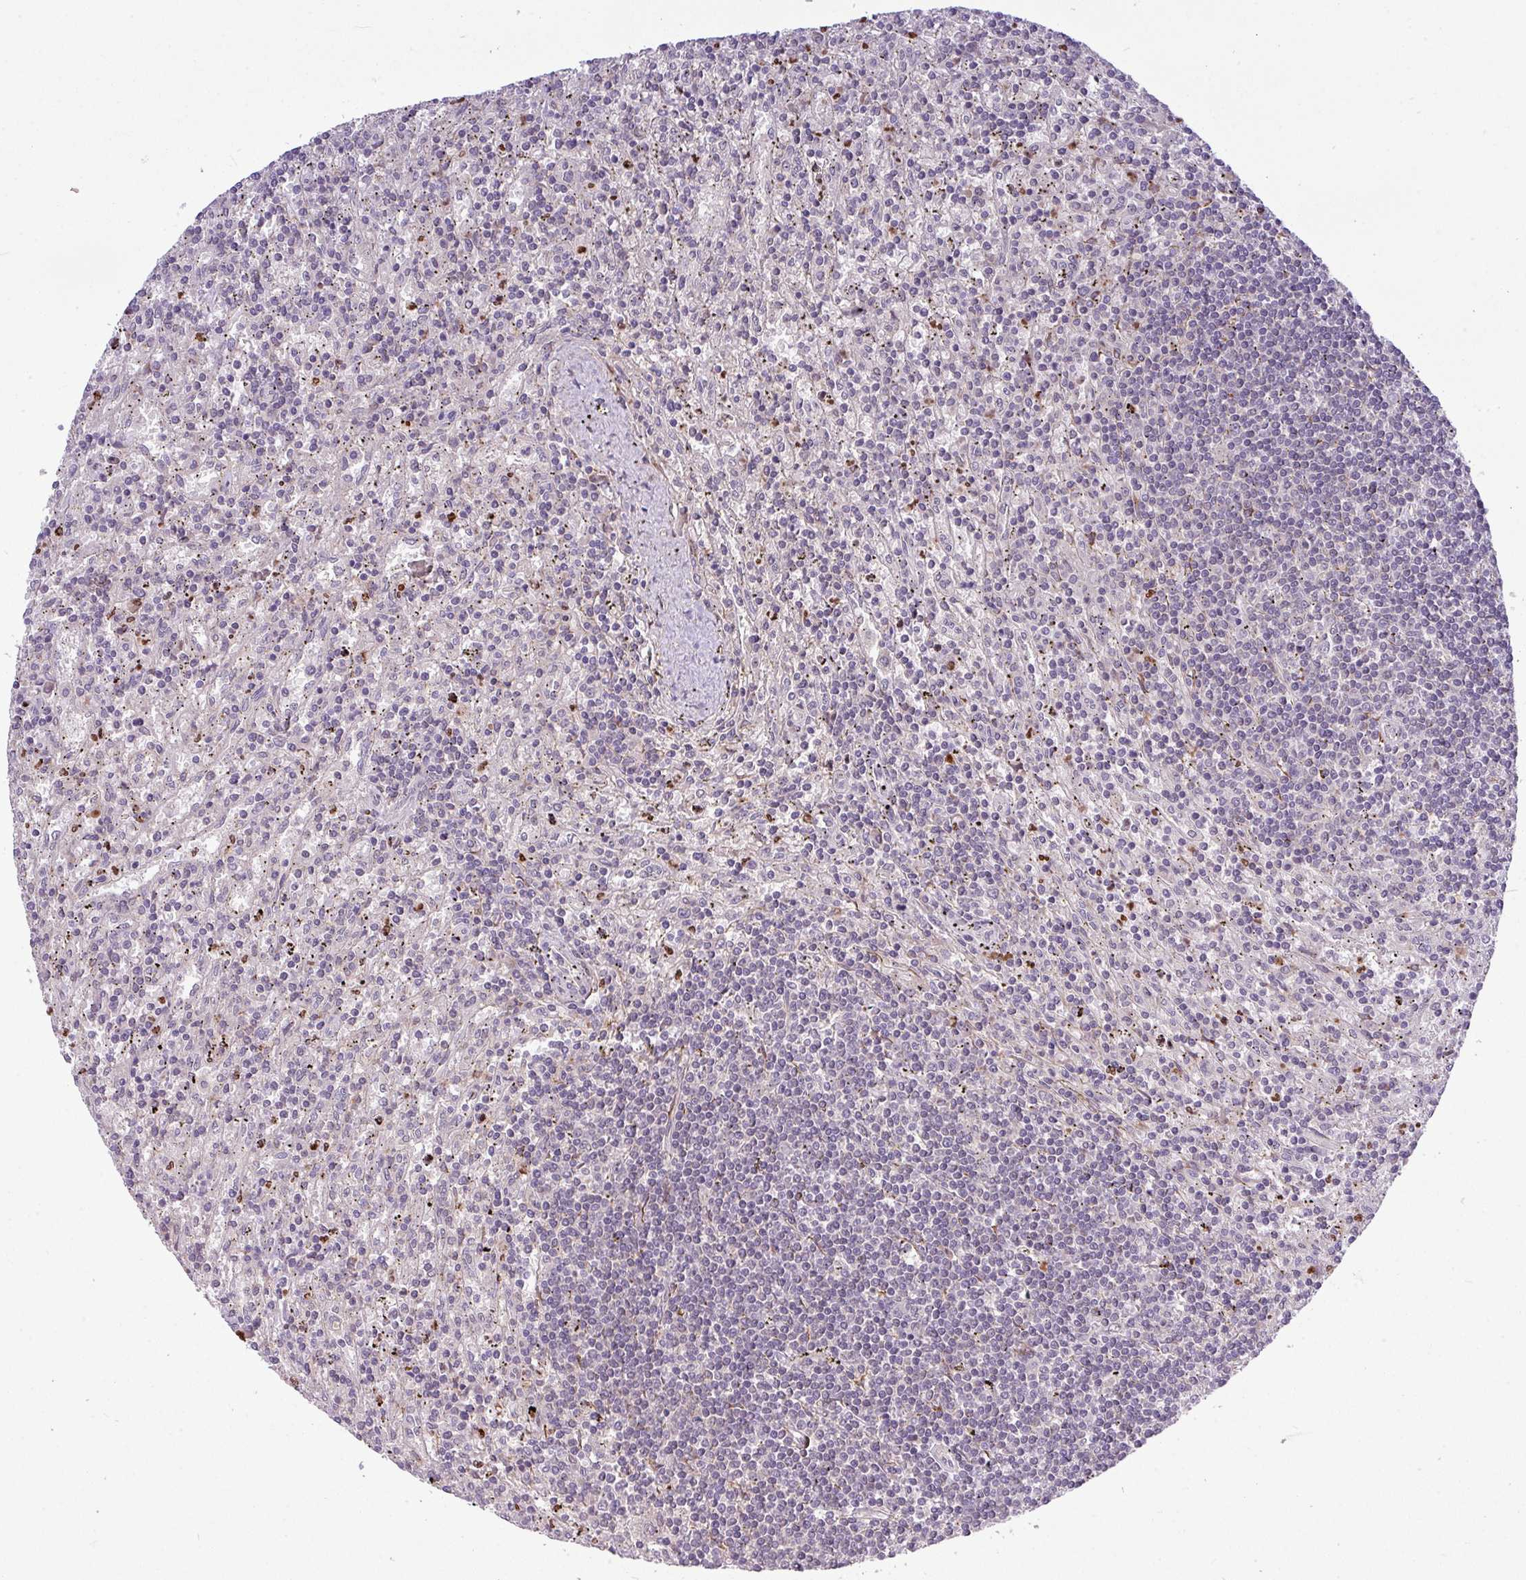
{"staining": {"intensity": "negative", "quantity": "none", "location": "none"}, "tissue": "lymphoma", "cell_type": "Tumor cells", "image_type": "cancer", "snomed": [{"axis": "morphology", "description": "Malignant lymphoma, non-Hodgkin's type, Low grade"}, {"axis": "topography", "description": "Spleen"}], "caption": "Low-grade malignant lymphoma, non-Hodgkin's type stained for a protein using IHC exhibits no expression tumor cells.", "gene": "PAPLN", "patient": {"sex": "male", "age": 76}}